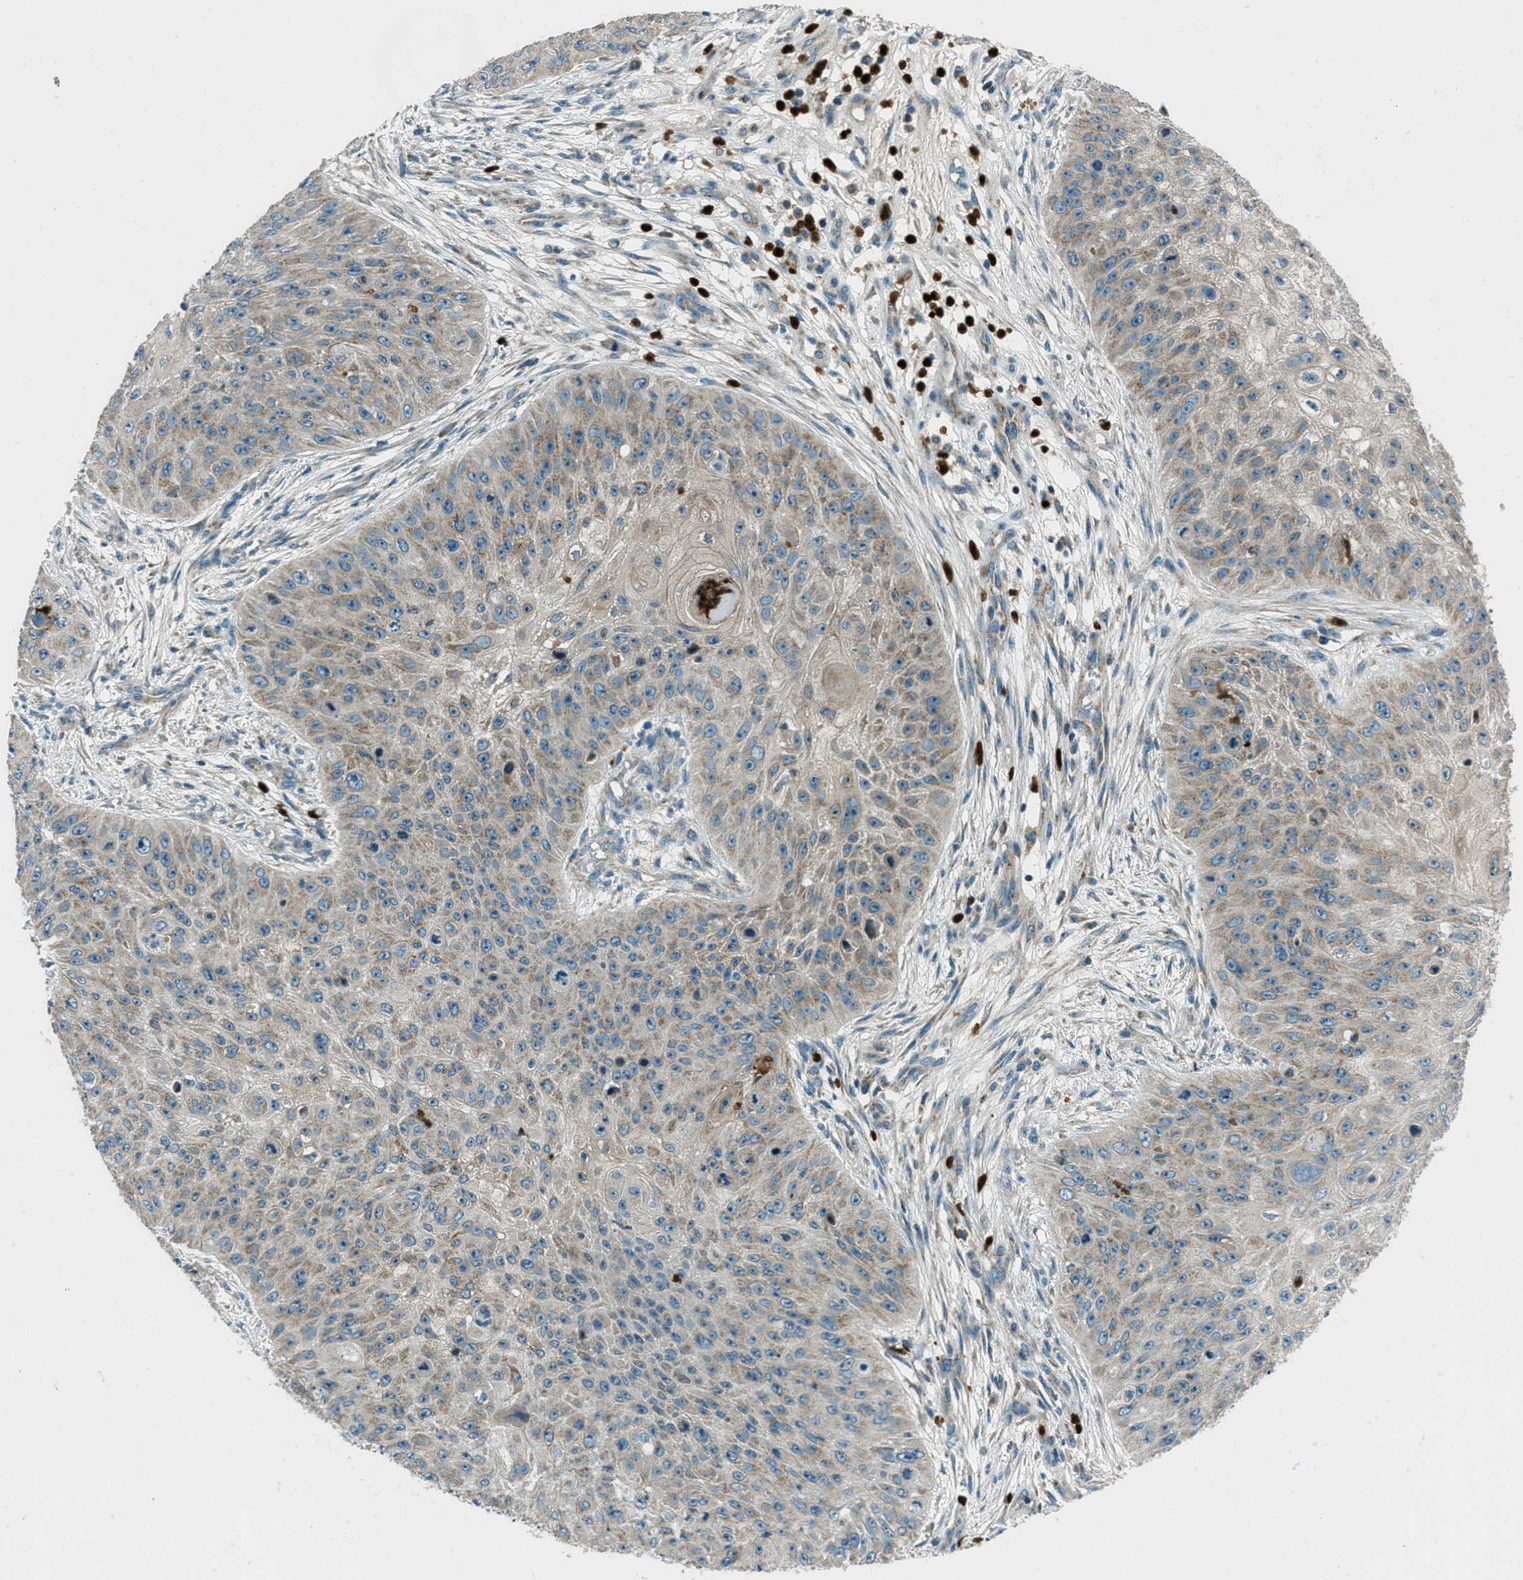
{"staining": {"intensity": "weak", "quantity": ">75%", "location": "cytoplasmic/membranous"}, "tissue": "skin cancer", "cell_type": "Tumor cells", "image_type": "cancer", "snomed": [{"axis": "morphology", "description": "Squamous cell carcinoma, NOS"}, {"axis": "topography", "description": "Skin"}], "caption": "There is low levels of weak cytoplasmic/membranous expression in tumor cells of skin cancer, as demonstrated by immunohistochemical staining (brown color).", "gene": "FAR1", "patient": {"sex": "female", "age": 80}}